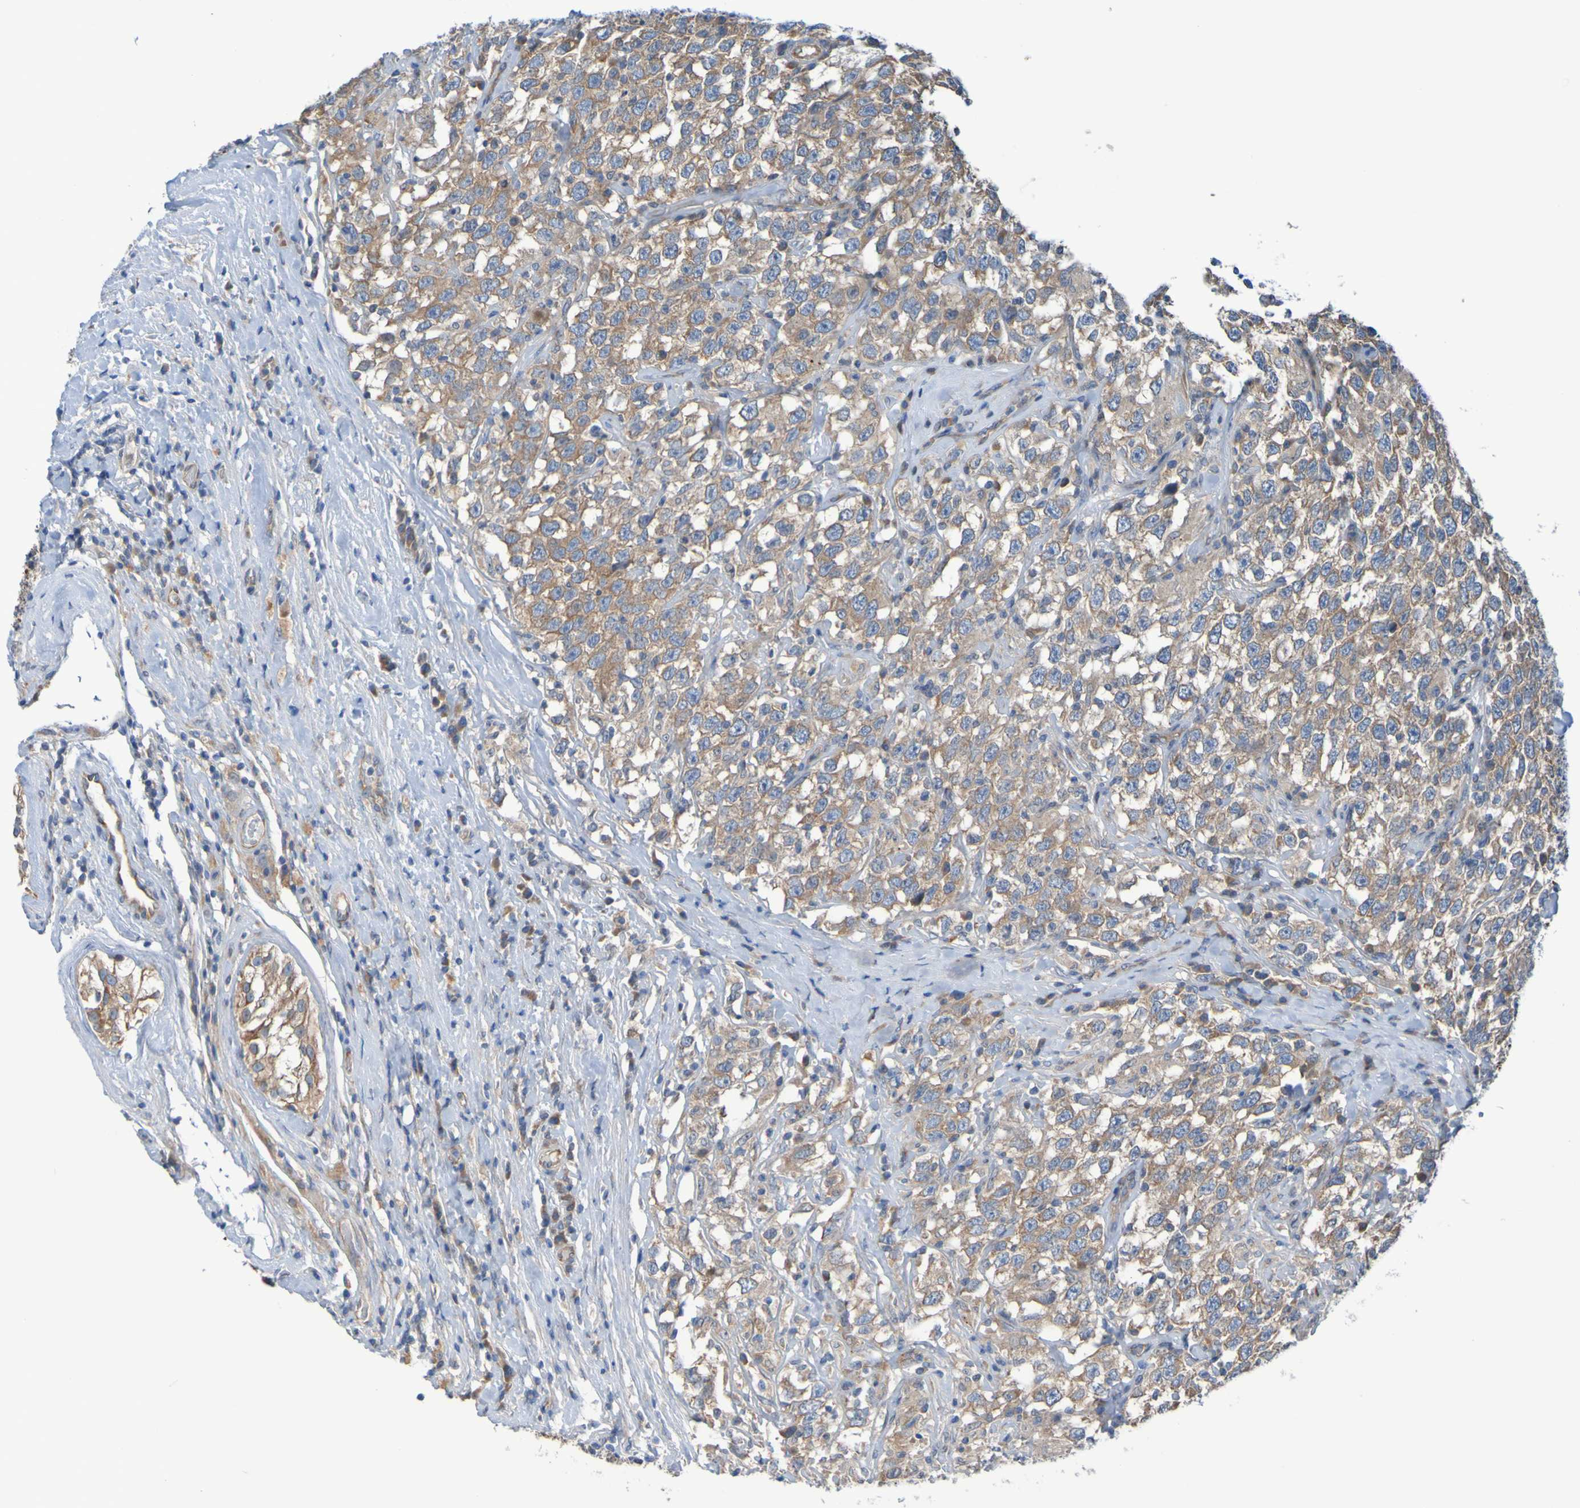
{"staining": {"intensity": "moderate", "quantity": ">75%", "location": "cytoplasmic/membranous"}, "tissue": "testis cancer", "cell_type": "Tumor cells", "image_type": "cancer", "snomed": [{"axis": "morphology", "description": "Seminoma, NOS"}, {"axis": "topography", "description": "Testis"}], "caption": "A photomicrograph of testis cancer stained for a protein displays moderate cytoplasmic/membranous brown staining in tumor cells. Nuclei are stained in blue.", "gene": "NPRL3", "patient": {"sex": "male", "age": 41}}